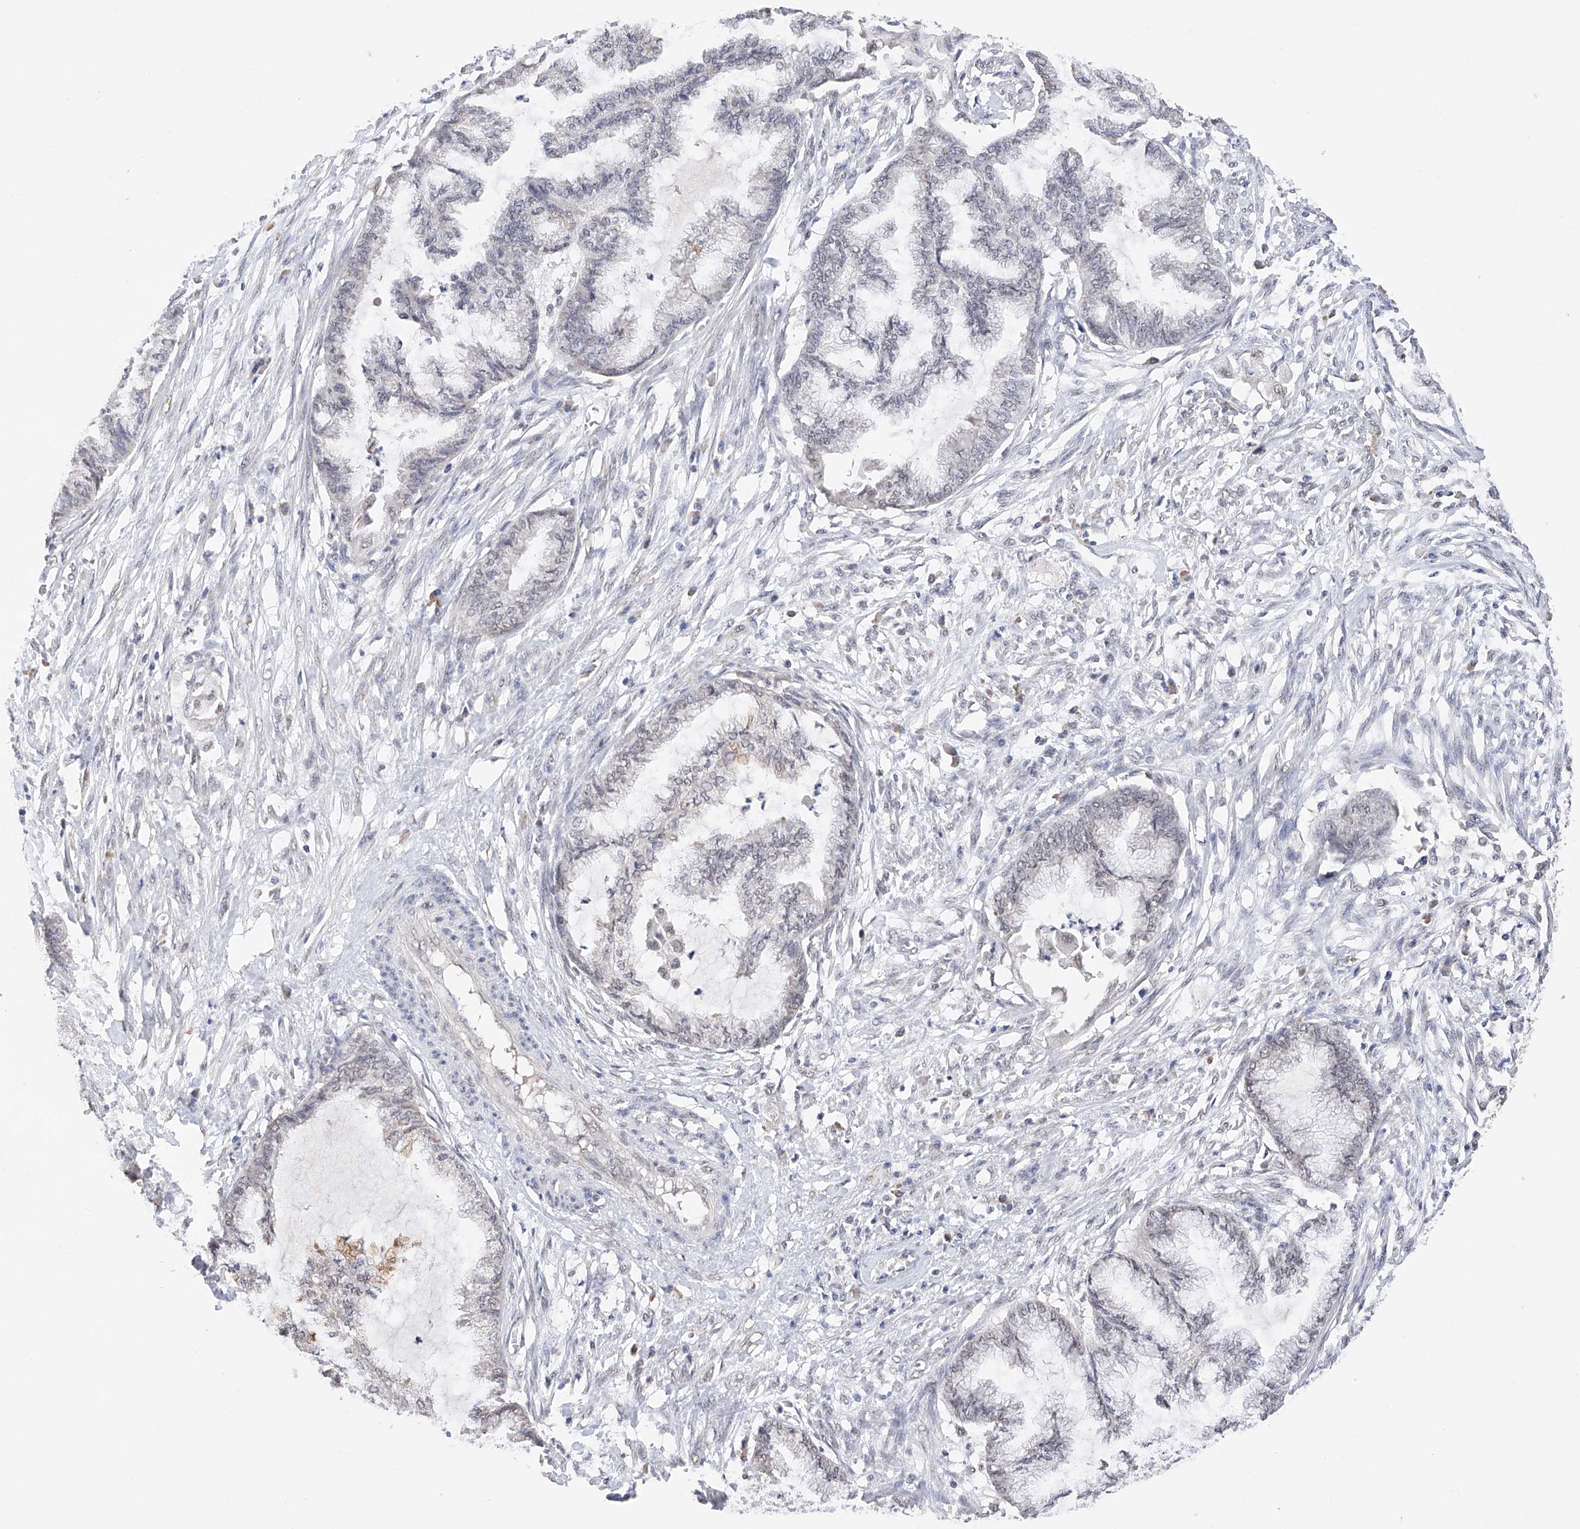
{"staining": {"intensity": "negative", "quantity": "none", "location": "none"}, "tissue": "endometrial cancer", "cell_type": "Tumor cells", "image_type": "cancer", "snomed": [{"axis": "morphology", "description": "Adenocarcinoma, NOS"}, {"axis": "topography", "description": "Endometrium"}], "caption": "Endometrial adenocarcinoma was stained to show a protein in brown. There is no significant staining in tumor cells.", "gene": "DMAP1", "patient": {"sex": "female", "age": 86}}